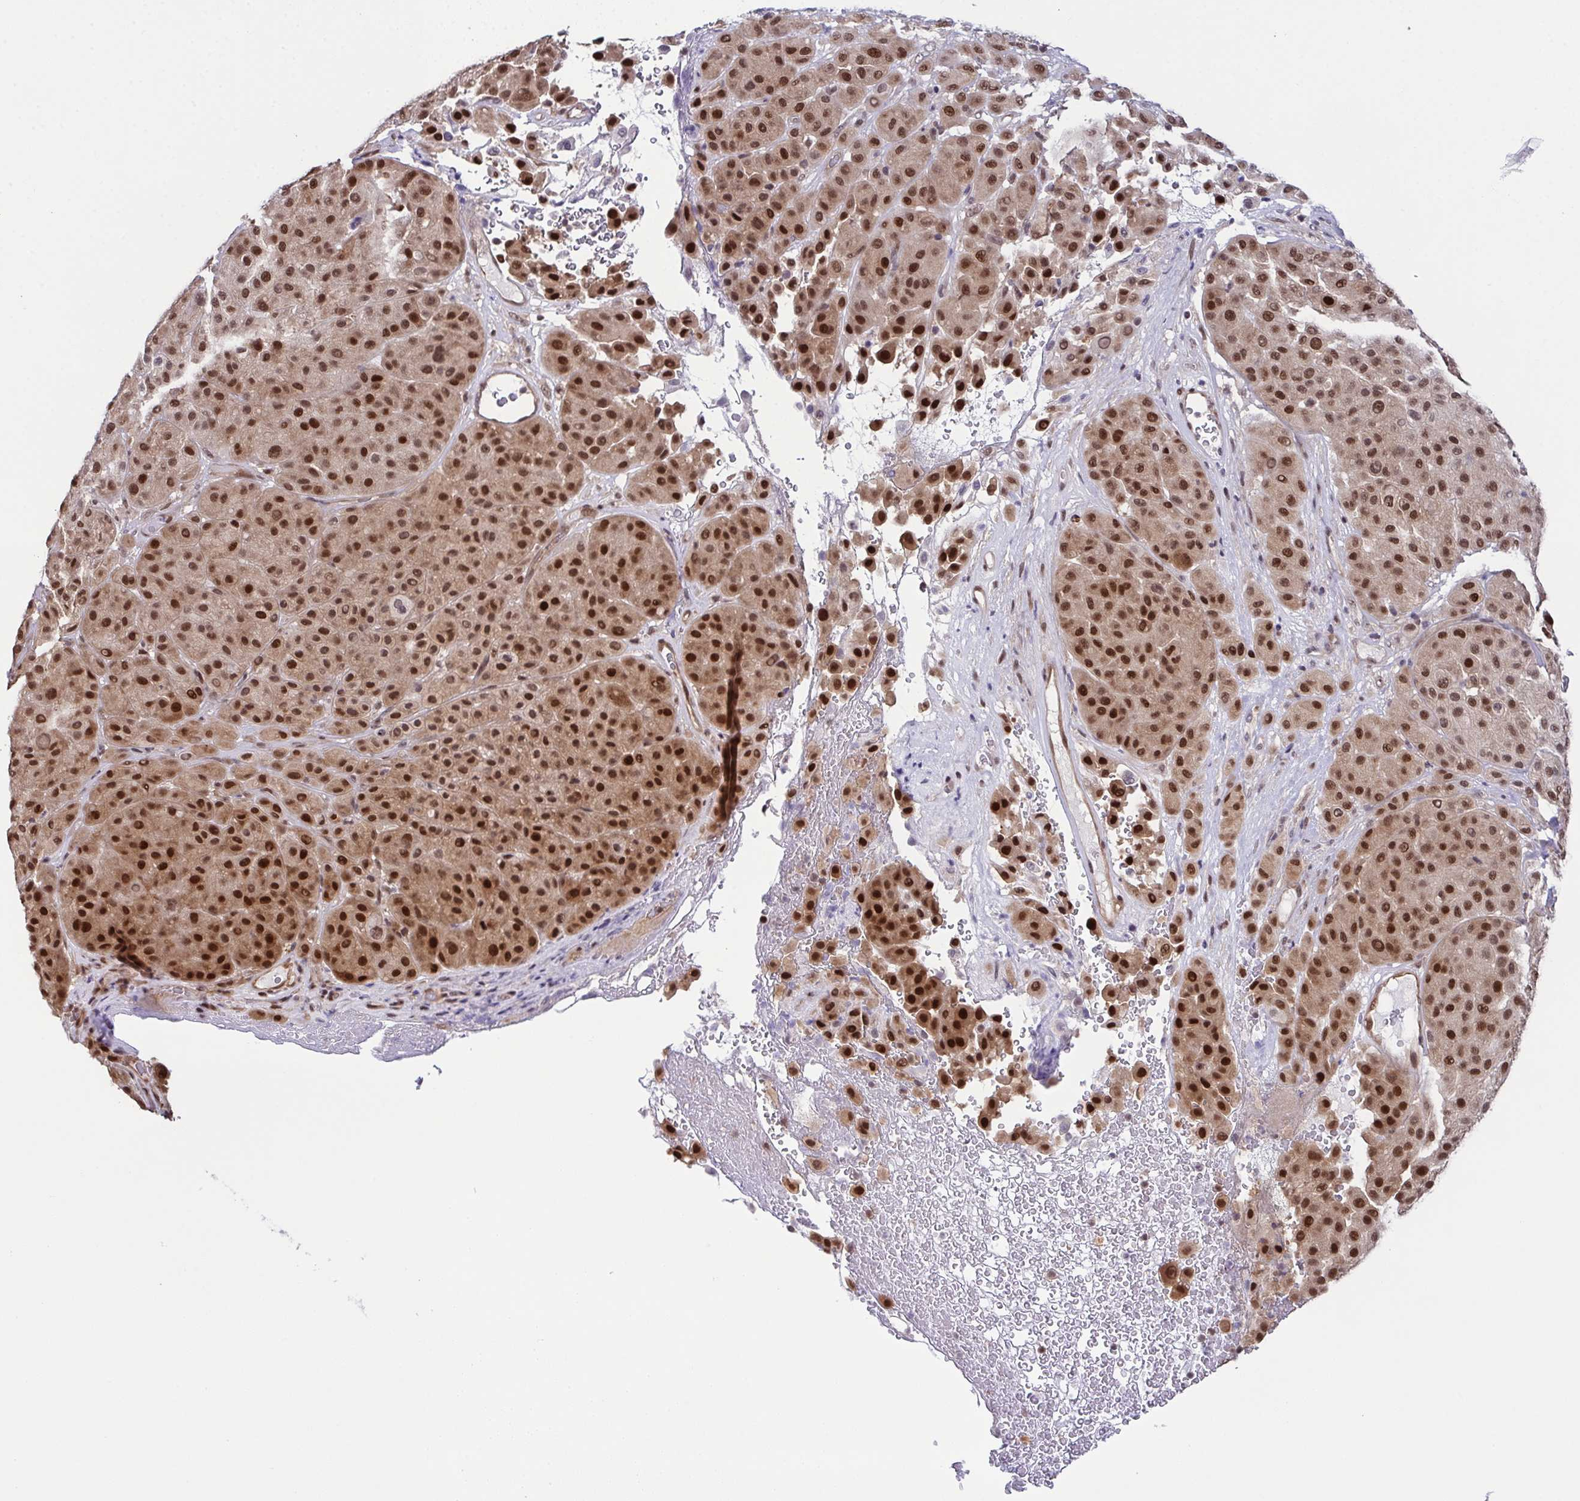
{"staining": {"intensity": "strong", "quantity": ">75%", "location": "nuclear"}, "tissue": "melanoma", "cell_type": "Tumor cells", "image_type": "cancer", "snomed": [{"axis": "morphology", "description": "Malignant melanoma, Metastatic site"}, {"axis": "topography", "description": "Smooth muscle"}], "caption": "Protein expression analysis of human melanoma reveals strong nuclear positivity in approximately >75% of tumor cells. The staining was performed using DAB to visualize the protein expression in brown, while the nuclei were stained in blue with hematoxylin (Magnification: 20x).", "gene": "DNAJB1", "patient": {"sex": "male", "age": 41}}